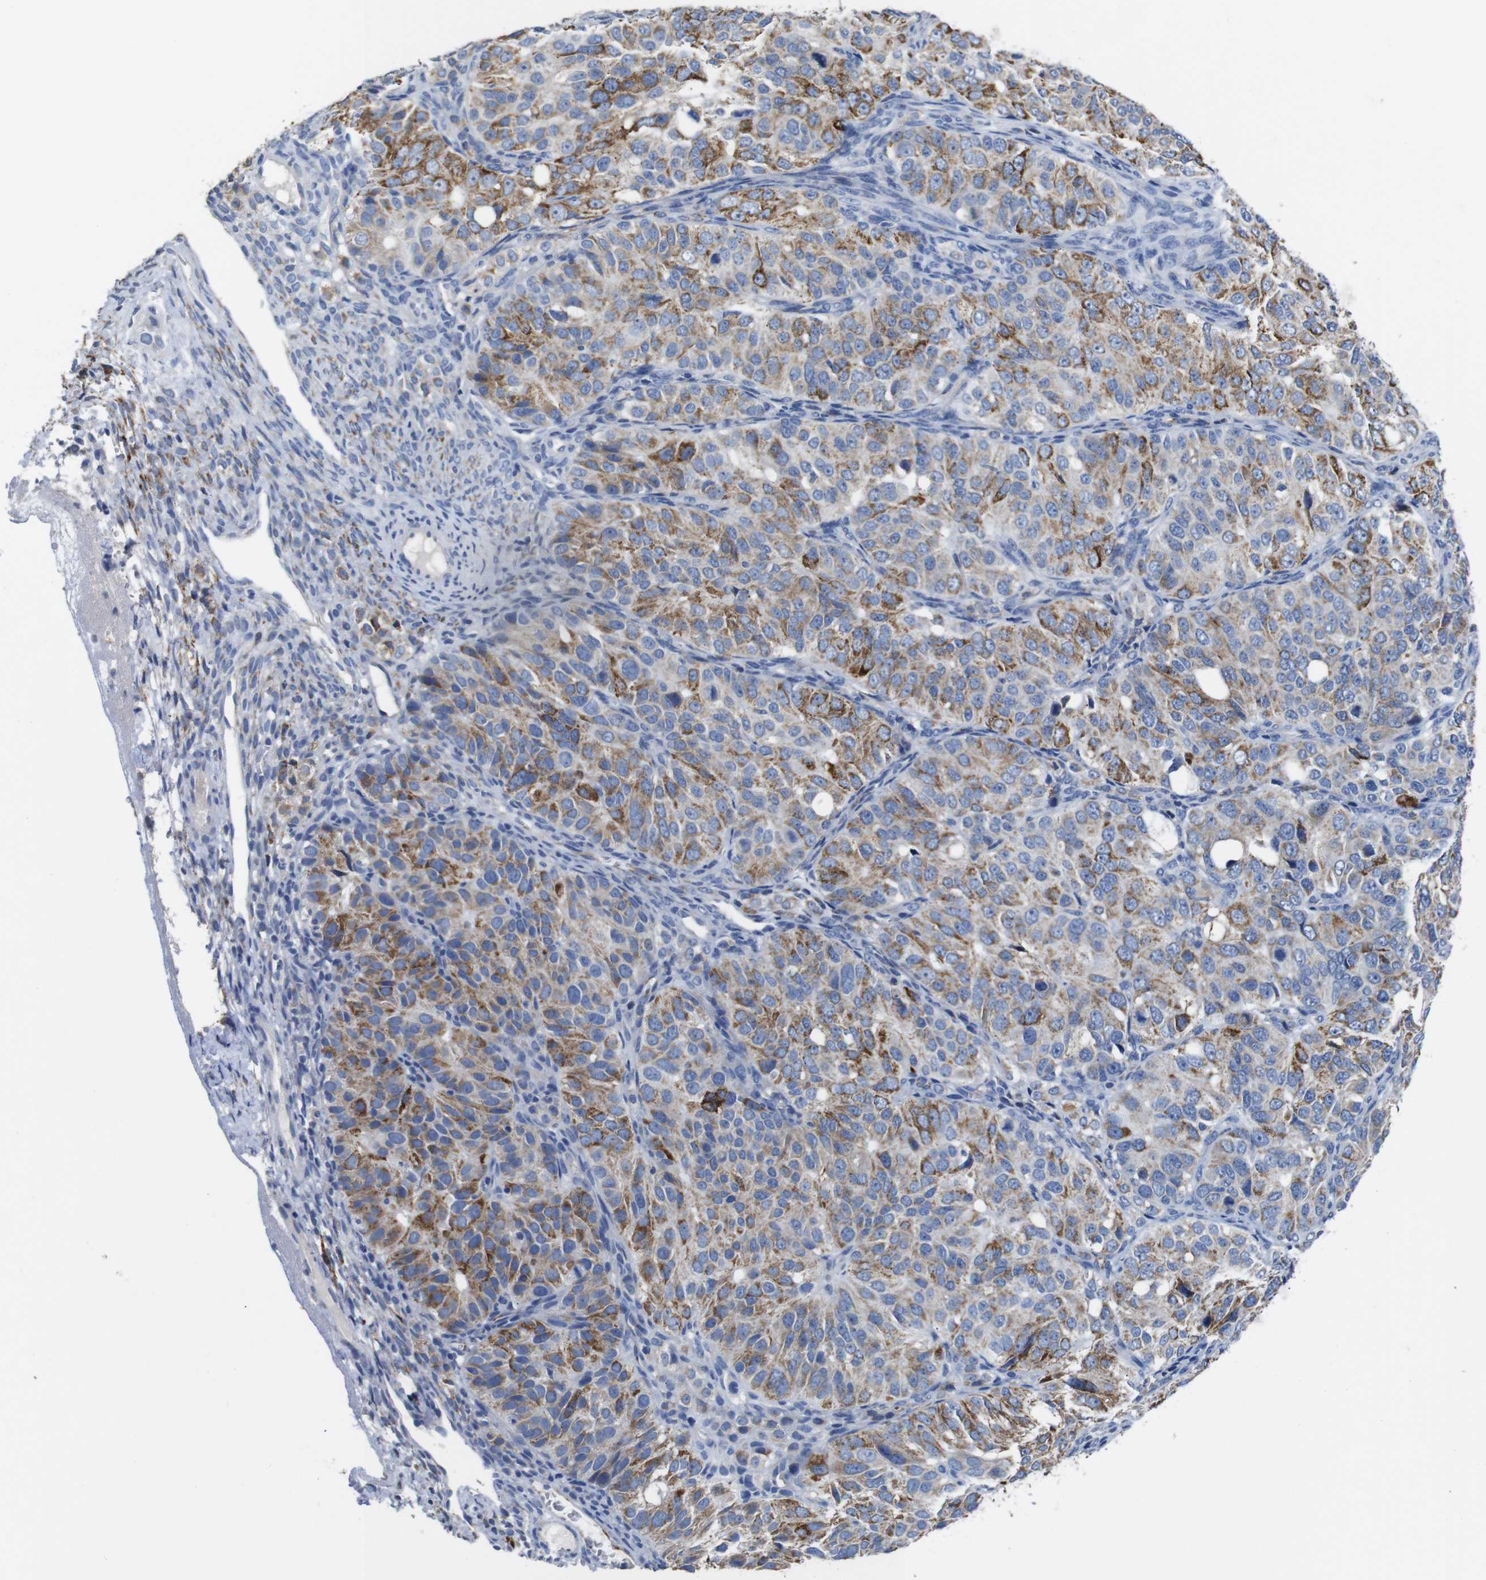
{"staining": {"intensity": "moderate", "quantity": "25%-75%", "location": "cytoplasmic/membranous"}, "tissue": "ovarian cancer", "cell_type": "Tumor cells", "image_type": "cancer", "snomed": [{"axis": "morphology", "description": "Carcinoma, endometroid"}, {"axis": "topography", "description": "Ovary"}], "caption": "Protein staining demonstrates moderate cytoplasmic/membranous expression in about 25%-75% of tumor cells in ovarian endometroid carcinoma.", "gene": "MAOA", "patient": {"sex": "female", "age": 51}}